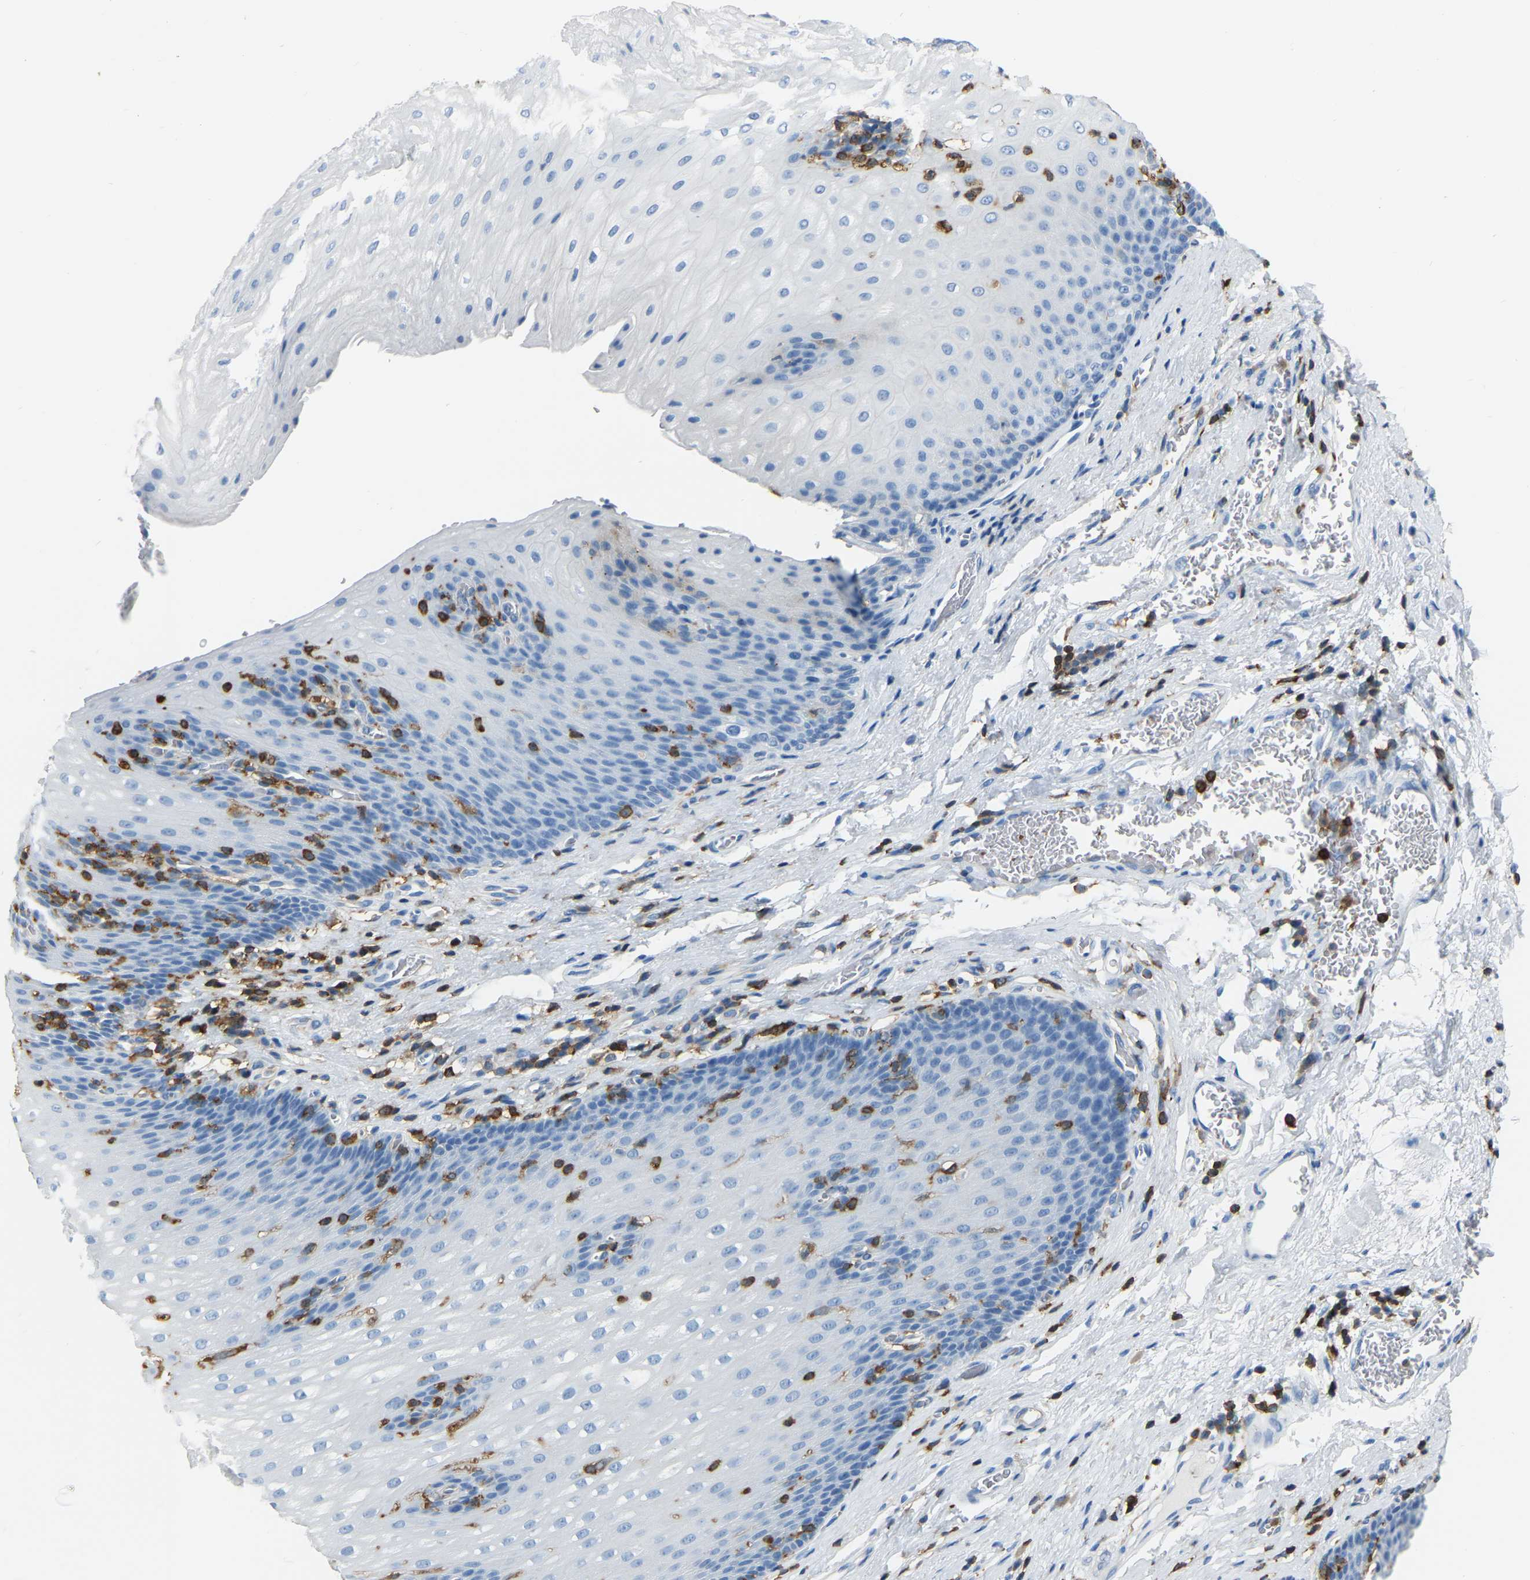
{"staining": {"intensity": "negative", "quantity": "none", "location": "none"}, "tissue": "esophagus", "cell_type": "Squamous epithelial cells", "image_type": "normal", "snomed": [{"axis": "morphology", "description": "Normal tissue, NOS"}, {"axis": "topography", "description": "Esophagus"}], "caption": "There is no significant staining in squamous epithelial cells of esophagus. (DAB (3,3'-diaminobenzidine) immunohistochemistry (IHC) visualized using brightfield microscopy, high magnification).", "gene": "ARHGAP45", "patient": {"sex": "male", "age": 48}}